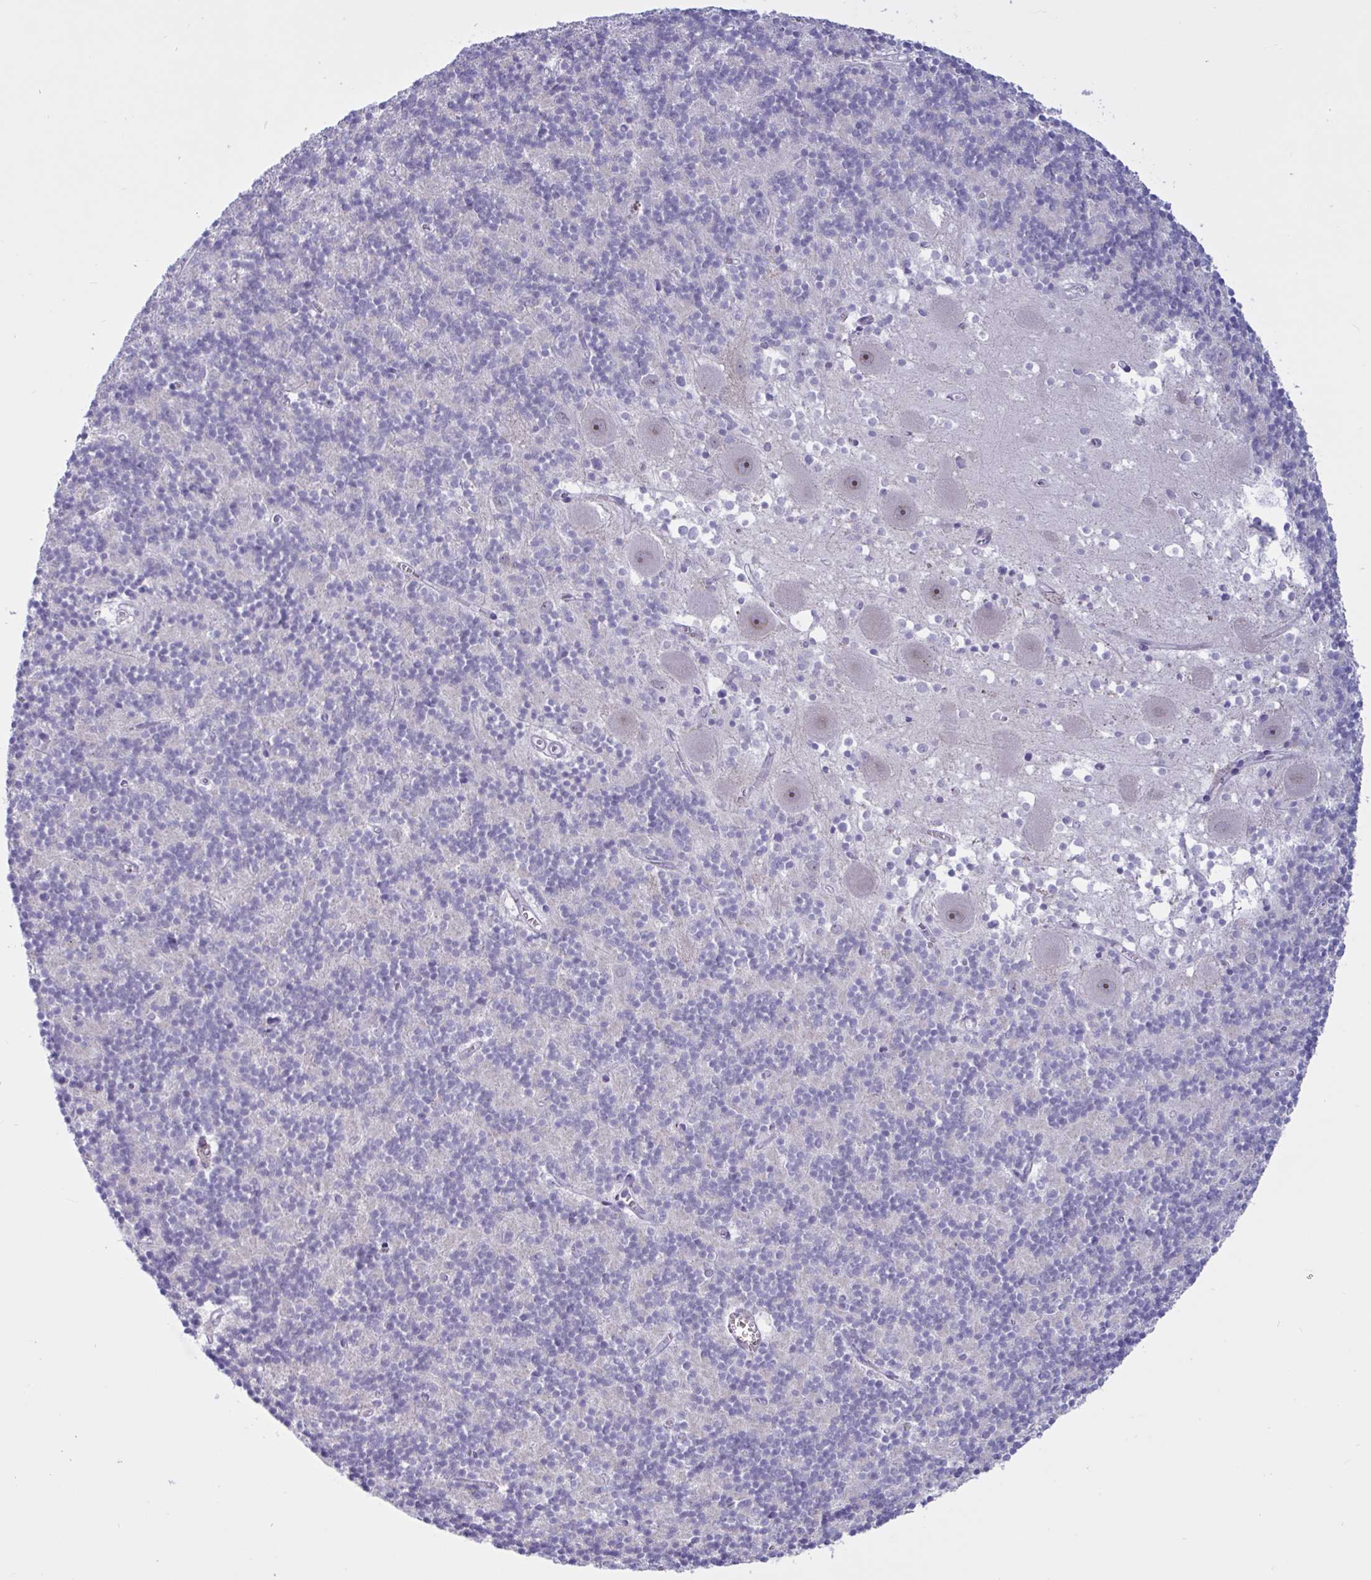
{"staining": {"intensity": "negative", "quantity": "none", "location": "none"}, "tissue": "cerebellum", "cell_type": "Cells in granular layer", "image_type": "normal", "snomed": [{"axis": "morphology", "description": "Normal tissue, NOS"}, {"axis": "topography", "description": "Cerebellum"}], "caption": "Immunohistochemistry photomicrograph of benign human cerebellum stained for a protein (brown), which exhibits no expression in cells in granular layer.", "gene": "DOCK11", "patient": {"sex": "male", "age": 54}}